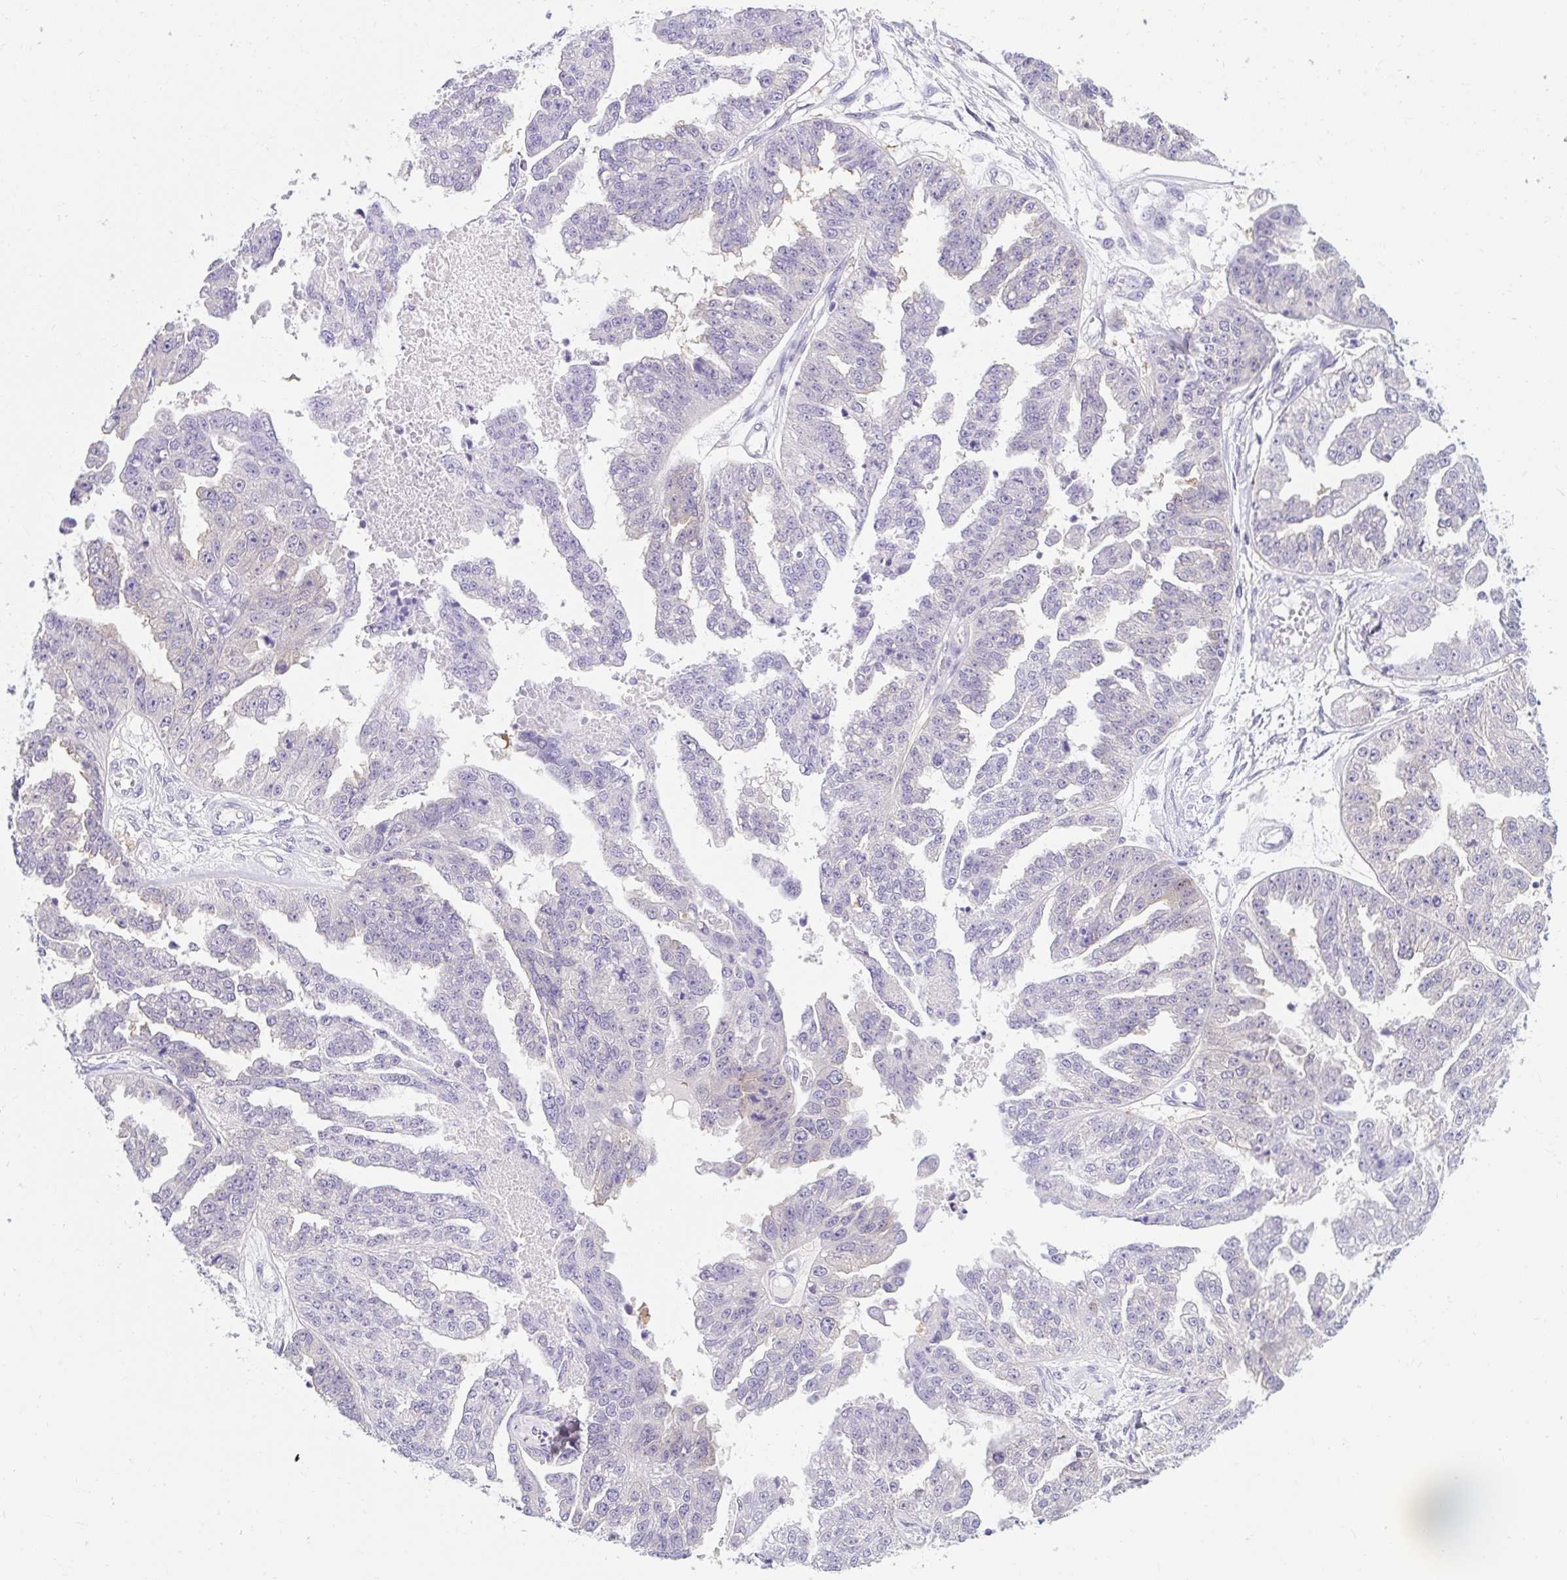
{"staining": {"intensity": "negative", "quantity": "none", "location": "none"}, "tissue": "ovarian cancer", "cell_type": "Tumor cells", "image_type": "cancer", "snomed": [{"axis": "morphology", "description": "Cystadenocarcinoma, serous, NOS"}, {"axis": "topography", "description": "Ovary"}], "caption": "An image of ovarian serous cystadenocarcinoma stained for a protein demonstrates no brown staining in tumor cells.", "gene": "GOLGA8A", "patient": {"sex": "female", "age": 58}}